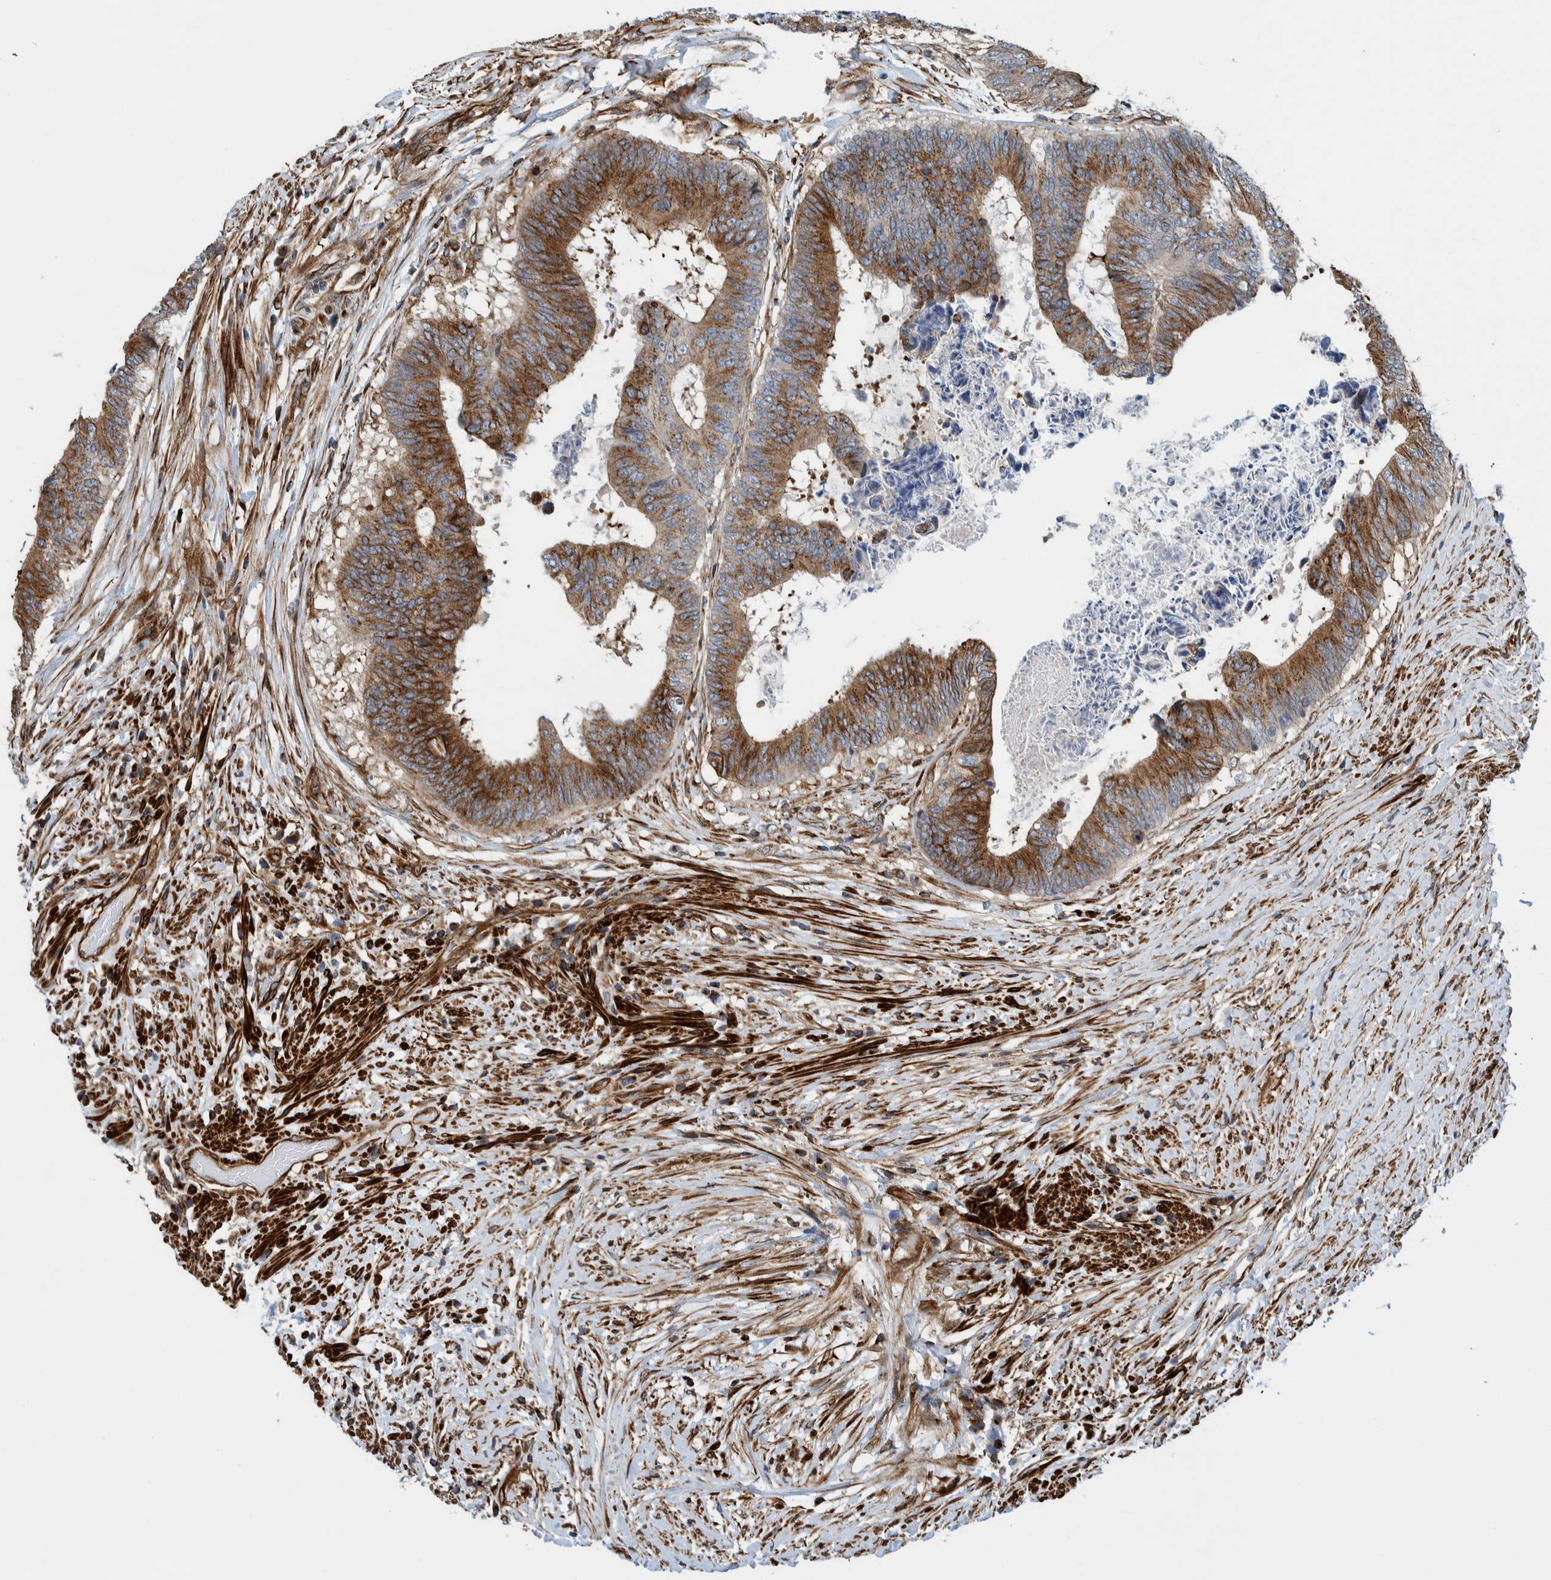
{"staining": {"intensity": "moderate", "quantity": ">75%", "location": "cytoplasmic/membranous"}, "tissue": "colorectal cancer", "cell_type": "Tumor cells", "image_type": "cancer", "snomed": [{"axis": "morphology", "description": "Adenocarcinoma, NOS"}, {"axis": "topography", "description": "Rectum"}], "caption": "The image reveals immunohistochemical staining of adenocarcinoma (colorectal). There is moderate cytoplasmic/membranous expression is identified in approximately >75% of tumor cells.", "gene": "CCDC57", "patient": {"sex": "male", "age": 72}}